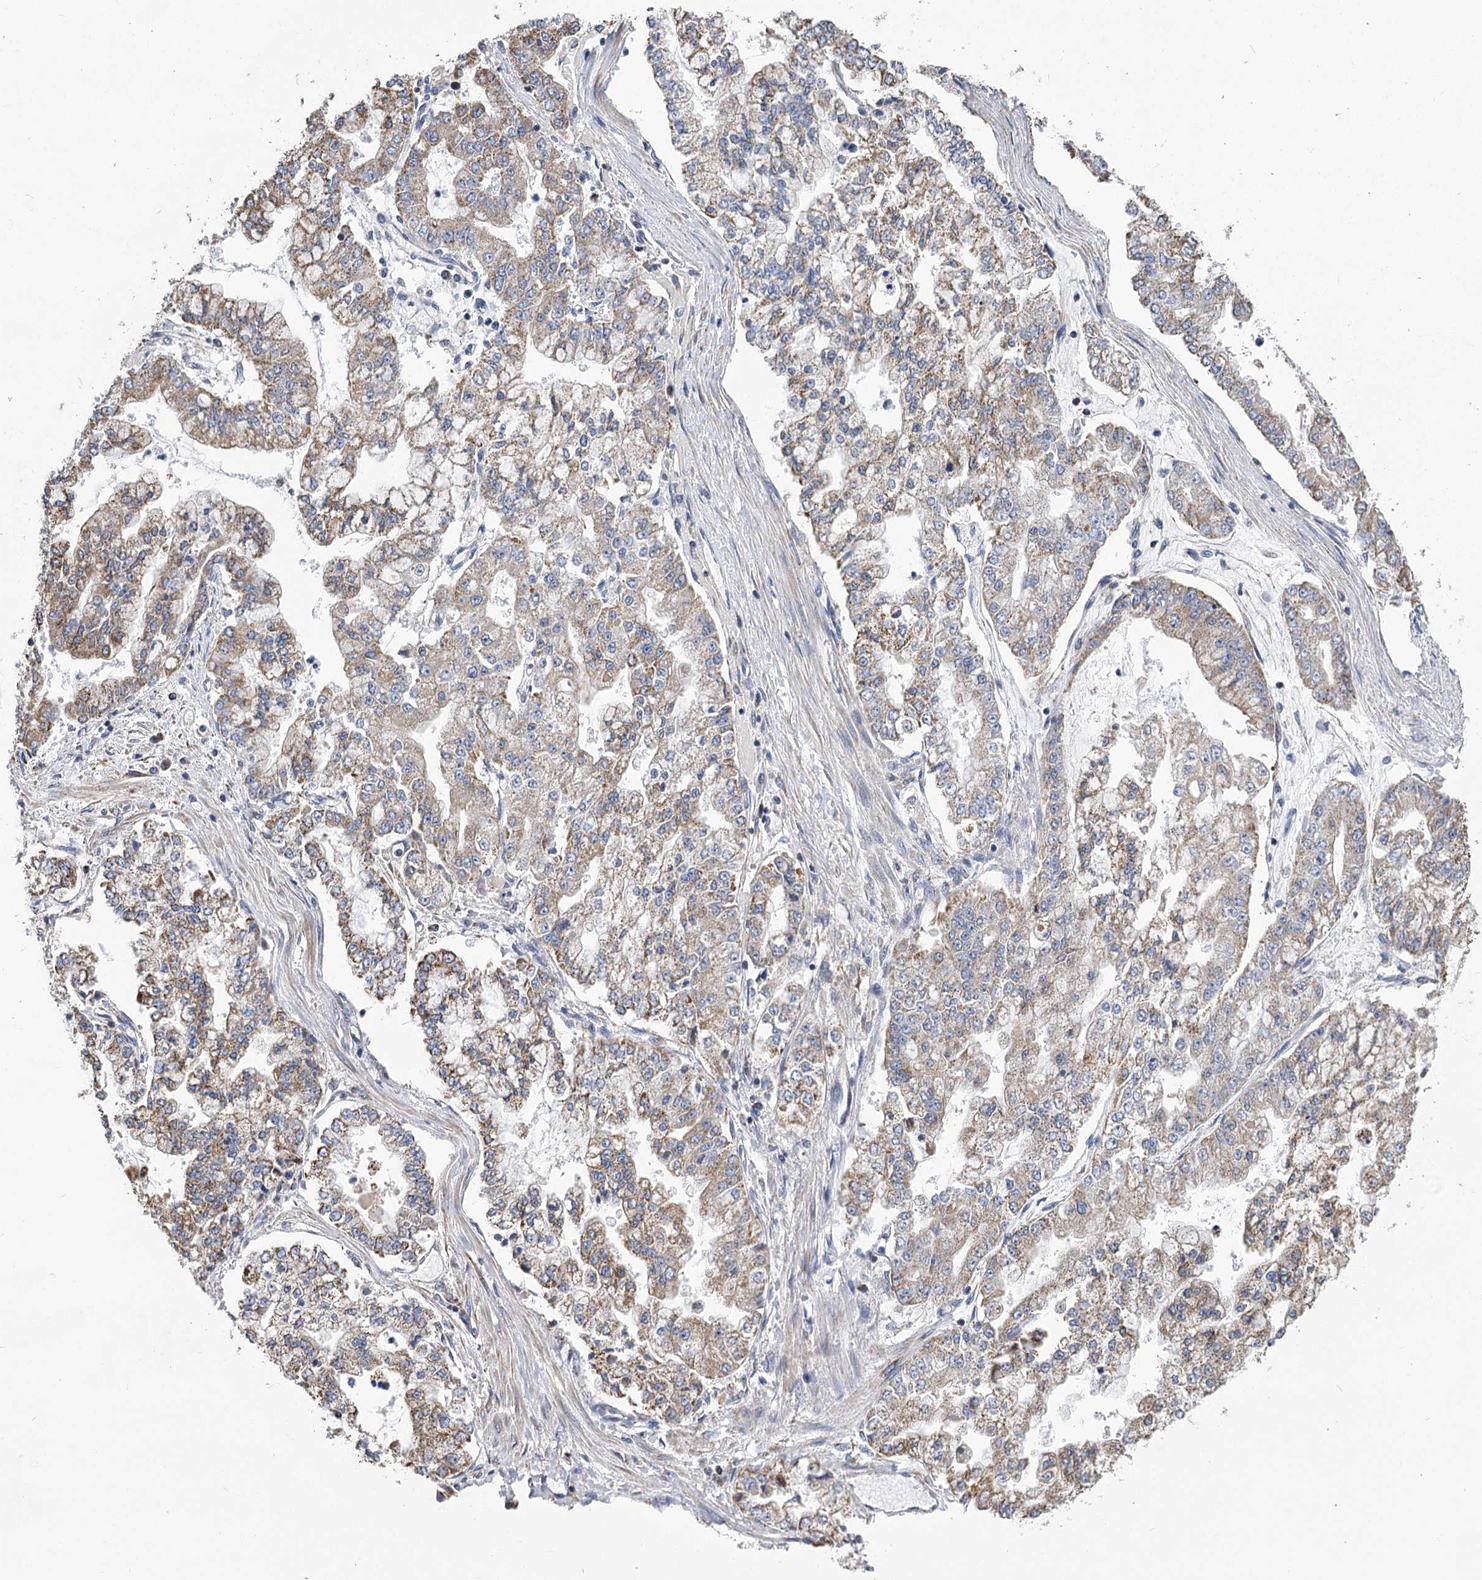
{"staining": {"intensity": "moderate", "quantity": ">75%", "location": "cytoplasmic/membranous"}, "tissue": "stomach cancer", "cell_type": "Tumor cells", "image_type": "cancer", "snomed": [{"axis": "morphology", "description": "Adenocarcinoma, NOS"}, {"axis": "topography", "description": "Stomach"}], "caption": "Stomach adenocarcinoma stained with a protein marker displays moderate staining in tumor cells.", "gene": "CCDC73", "patient": {"sex": "male", "age": 76}}